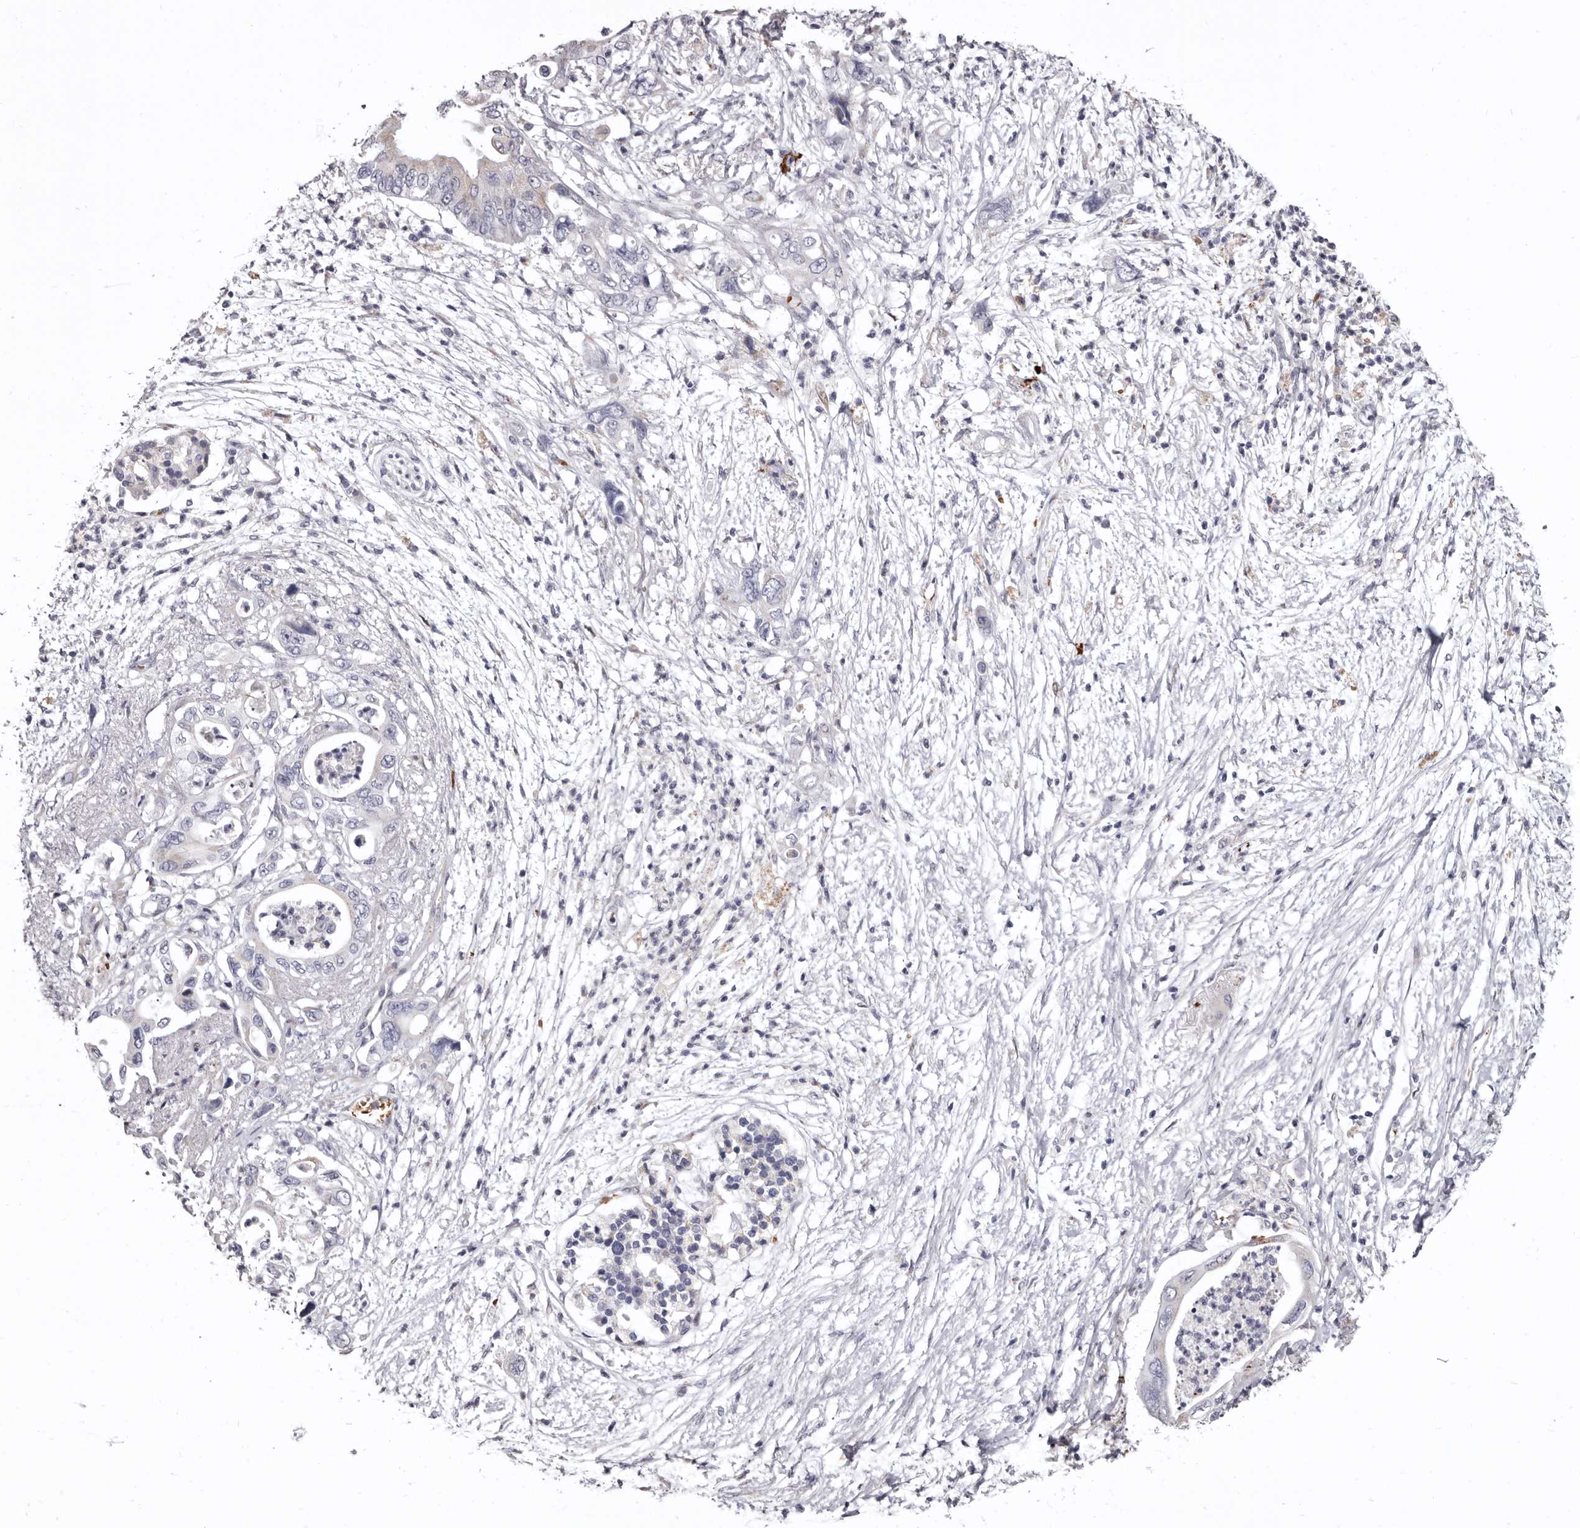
{"staining": {"intensity": "negative", "quantity": "none", "location": "none"}, "tissue": "pancreatic cancer", "cell_type": "Tumor cells", "image_type": "cancer", "snomed": [{"axis": "morphology", "description": "Adenocarcinoma, NOS"}, {"axis": "topography", "description": "Pancreas"}], "caption": "Adenocarcinoma (pancreatic) stained for a protein using IHC displays no positivity tumor cells.", "gene": "AIDA", "patient": {"sex": "male", "age": 66}}